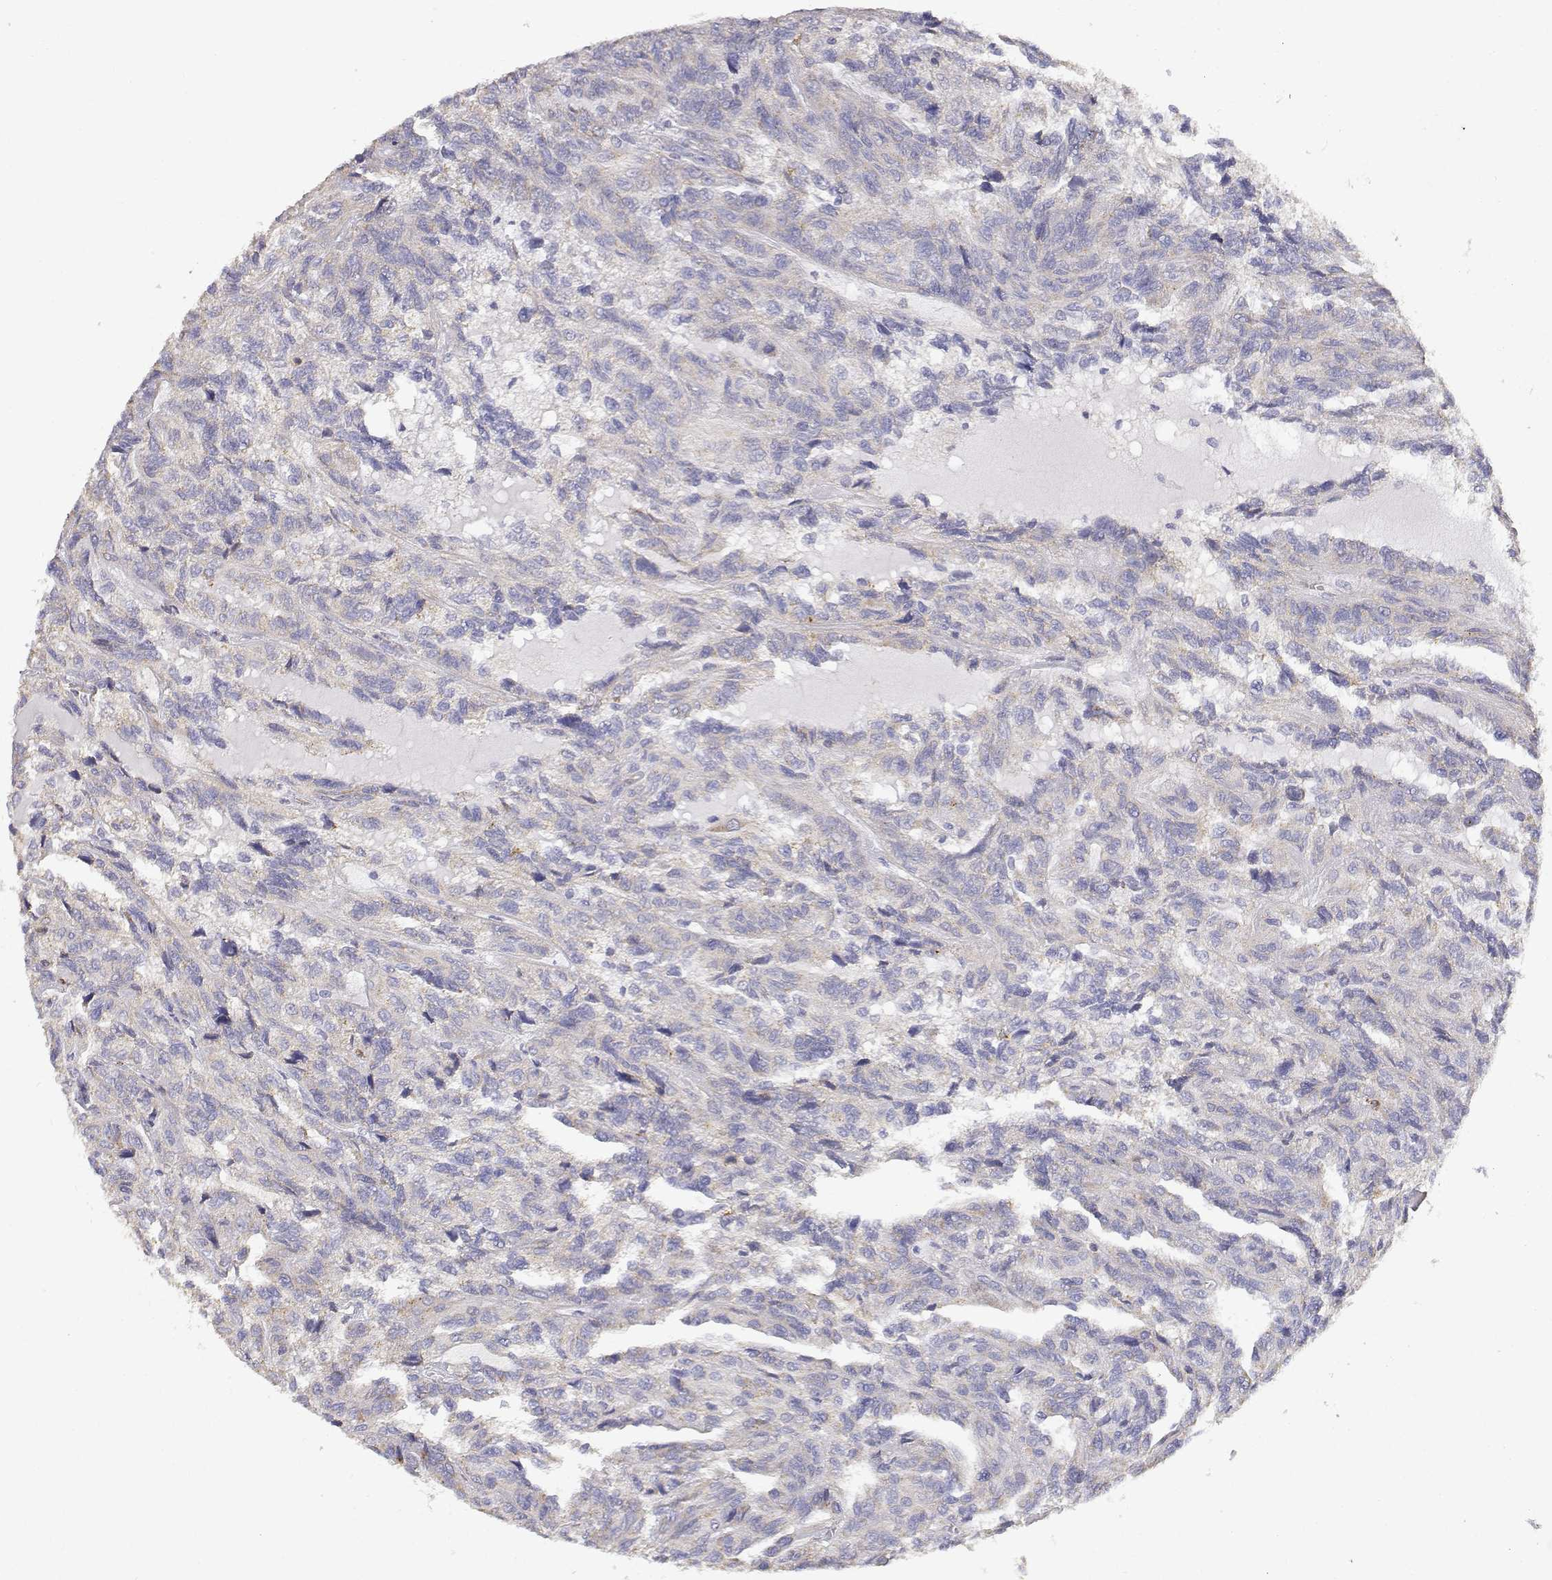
{"staining": {"intensity": "weak", "quantity": ">75%", "location": "cytoplasmic/membranous"}, "tissue": "renal cancer", "cell_type": "Tumor cells", "image_type": "cancer", "snomed": [{"axis": "morphology", "description": "Adenocarcinoma, NOS"}, {"axis": "topography", "description": "Kidney"}], "caption": "A brown stain highlights weak cytoplasmic/membranous positivity of a protein in renal cancer tumor cells.", "gene": "ADA", "patient": {"sex": "male", "age": 79}}